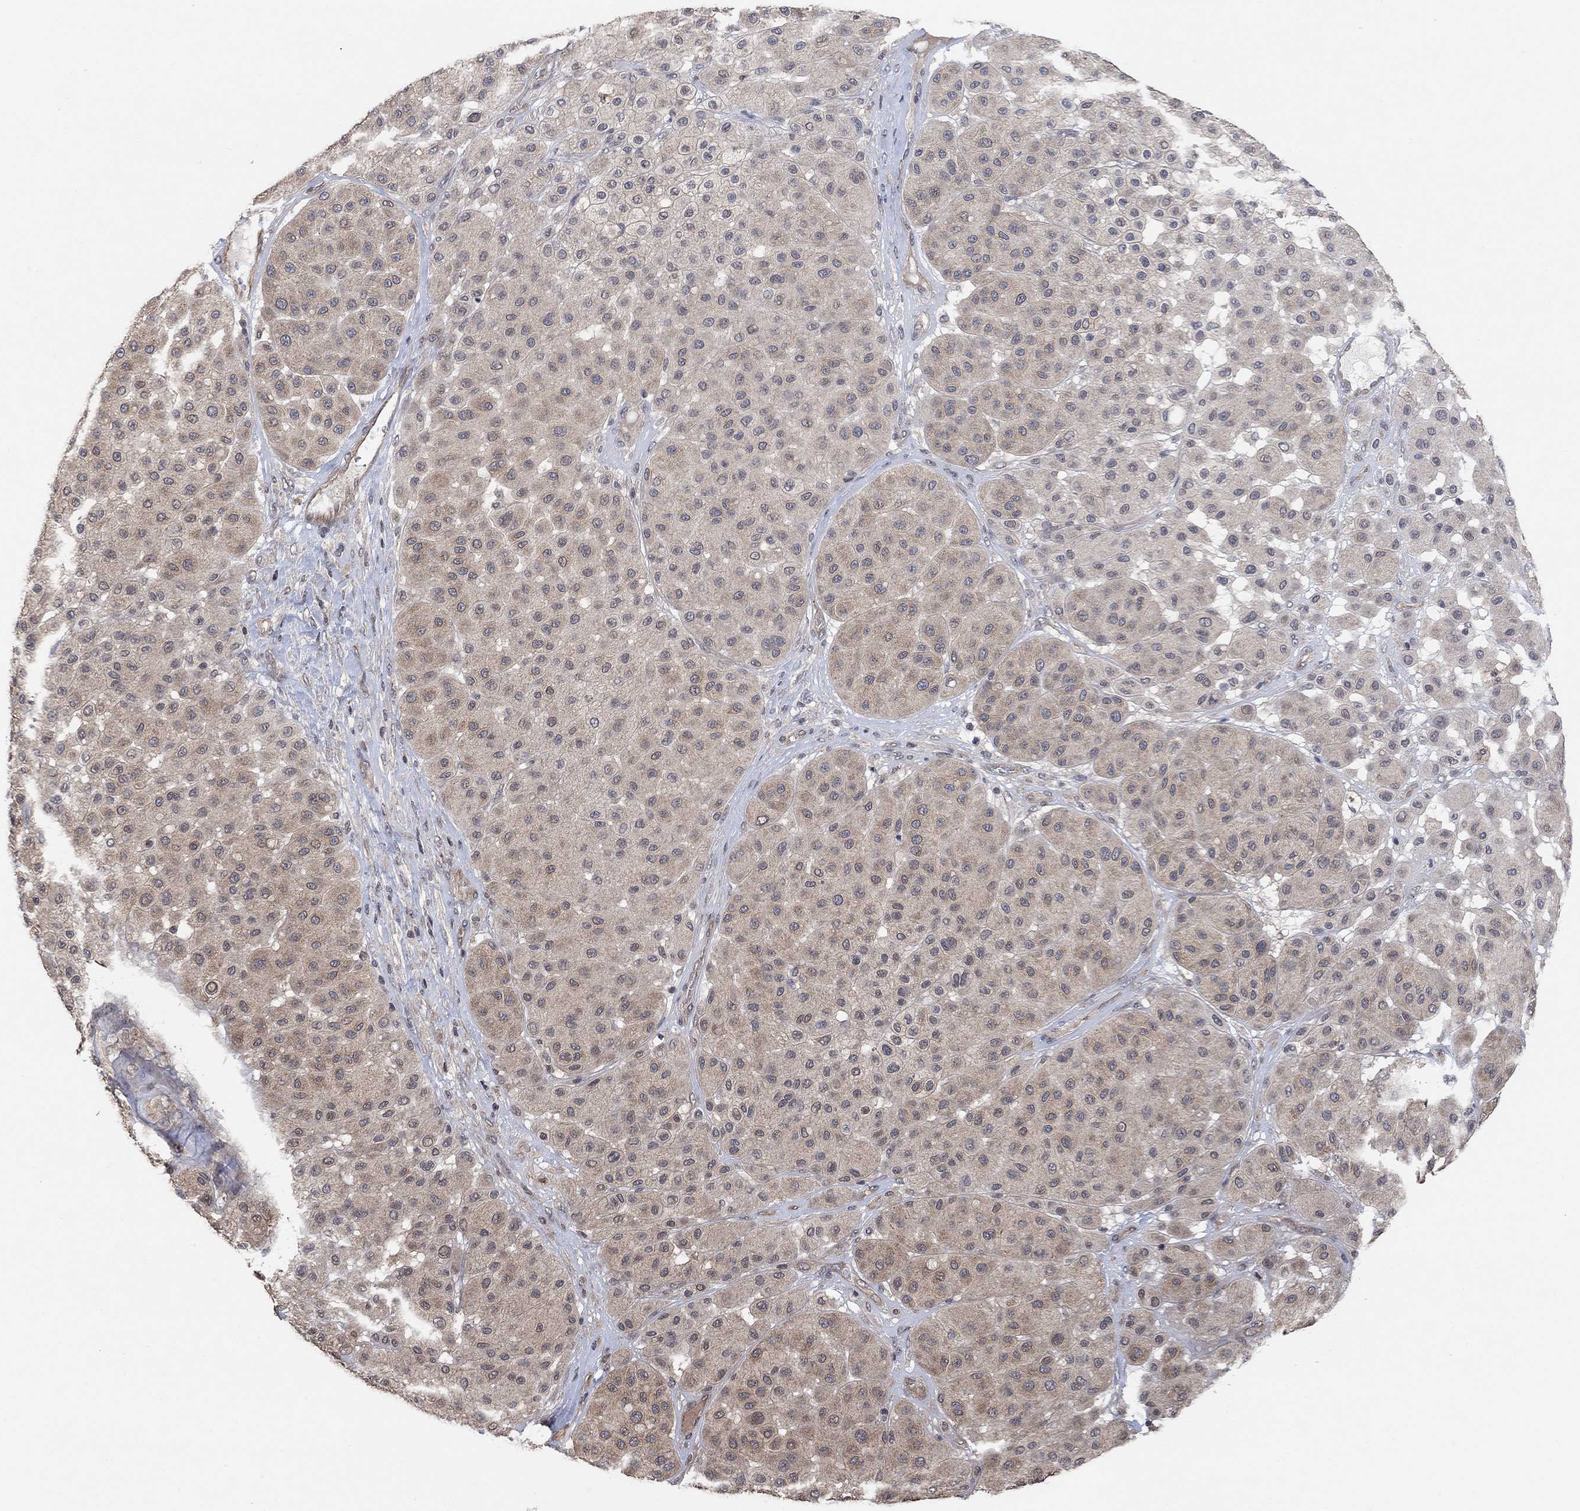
{"staining": {"intensity": "weak", "quantity": "<25%", "location": "cytoplasmic/membranous"}, "tissue": "melanoma", "cell_type": "Tumor cells", "image_type": "cancer", "snomed": [{"axis": "morphology", "description": "Malignant melanoma, Metastatic site"}, {"axis": "topography", "description": "Smooth muscle"}], "caption": "Tumor cells show no significant positivity in malignant melanoma (metastatic site). (Immunohistochemistry, brightfield microscopy, high magnification).", "gene": "UNC5B", "patient": {"sex": "male", "age": 41}}